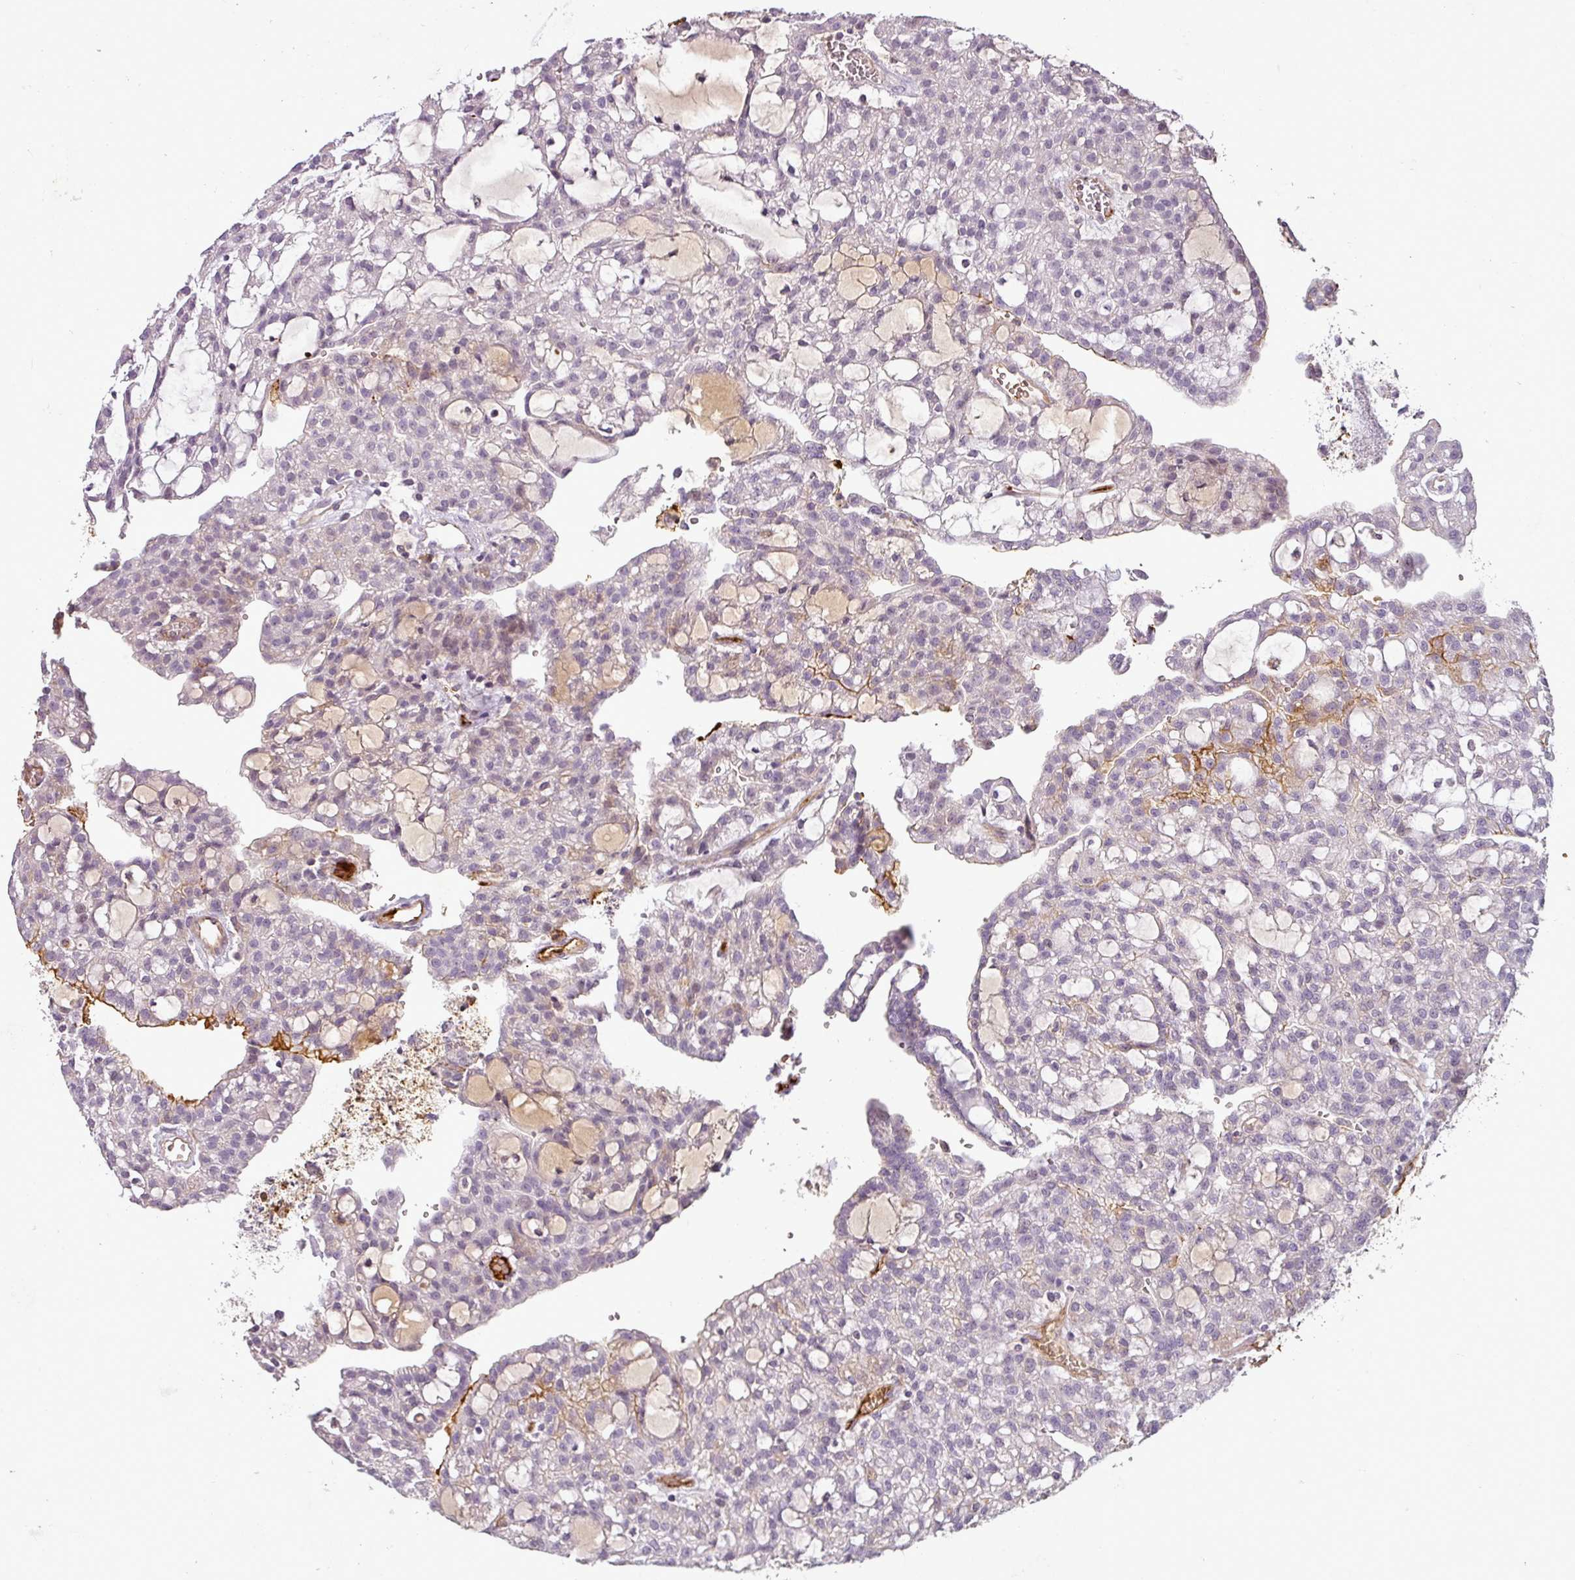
{"staining": {"intensity": "weak", "quantity": "<25%", "location": "cytoplasmic/membranous"}, "tissue": "renal cancer", "cell_type": "Tumor cells", "image_type": "cancer", "snomed": [{"axis": "morphology", "description": "Adenocarcinoma, NOS"}, {"axis": "topography", "description": "Kidney"}], "caption": "Immunohistochemical staining of renal adenocarcinoma reveals no significant positivity in tumor cells.", "gene": "APOC1", "patient": {"sex": "male", "age": 63}}